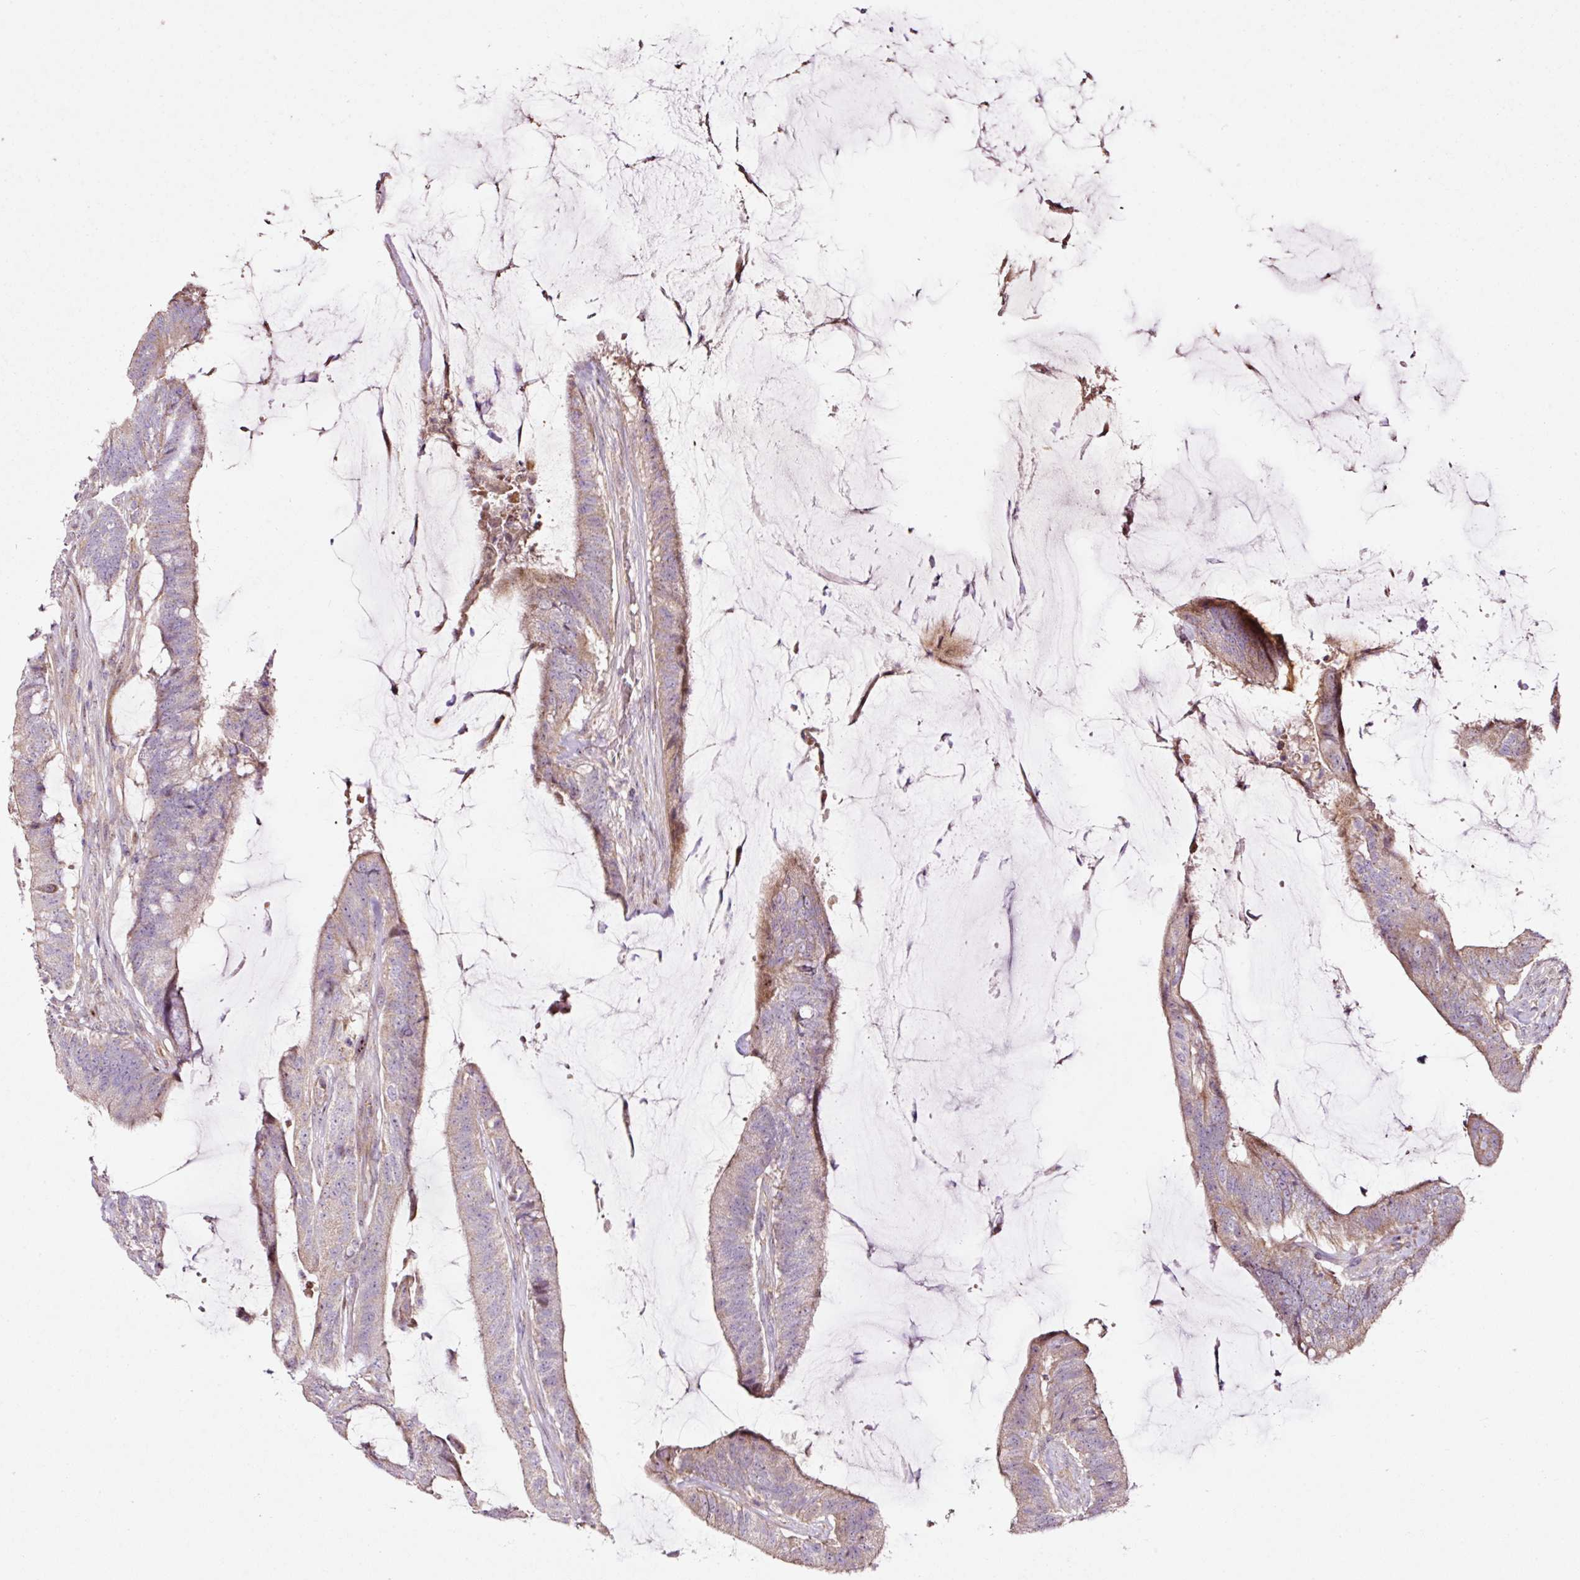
{"staining": {"intensity": "weak", "quantity": "25%-75%", "location": "cytoplasmic/membranous"}, "tissue": "colorectal cancer", "cell_type": "Tumor cells", "image_type": "cancer", "snomed": [{"axis": "morphology", "description": "Adenocarcinoma, NOS"}, {"axis": "topography", "description": "Colon"}], "caption": "Immunohistochemical staining of human colorectal cancer (adenocarcinoma) reveals weak cytoplasmic/membranous protein positivity in approximately 25%-75% of tumor cells. Nuclei are stained in blue.", "gene": "BOLA3", "patient": {"sex": "female", "age": 43}}